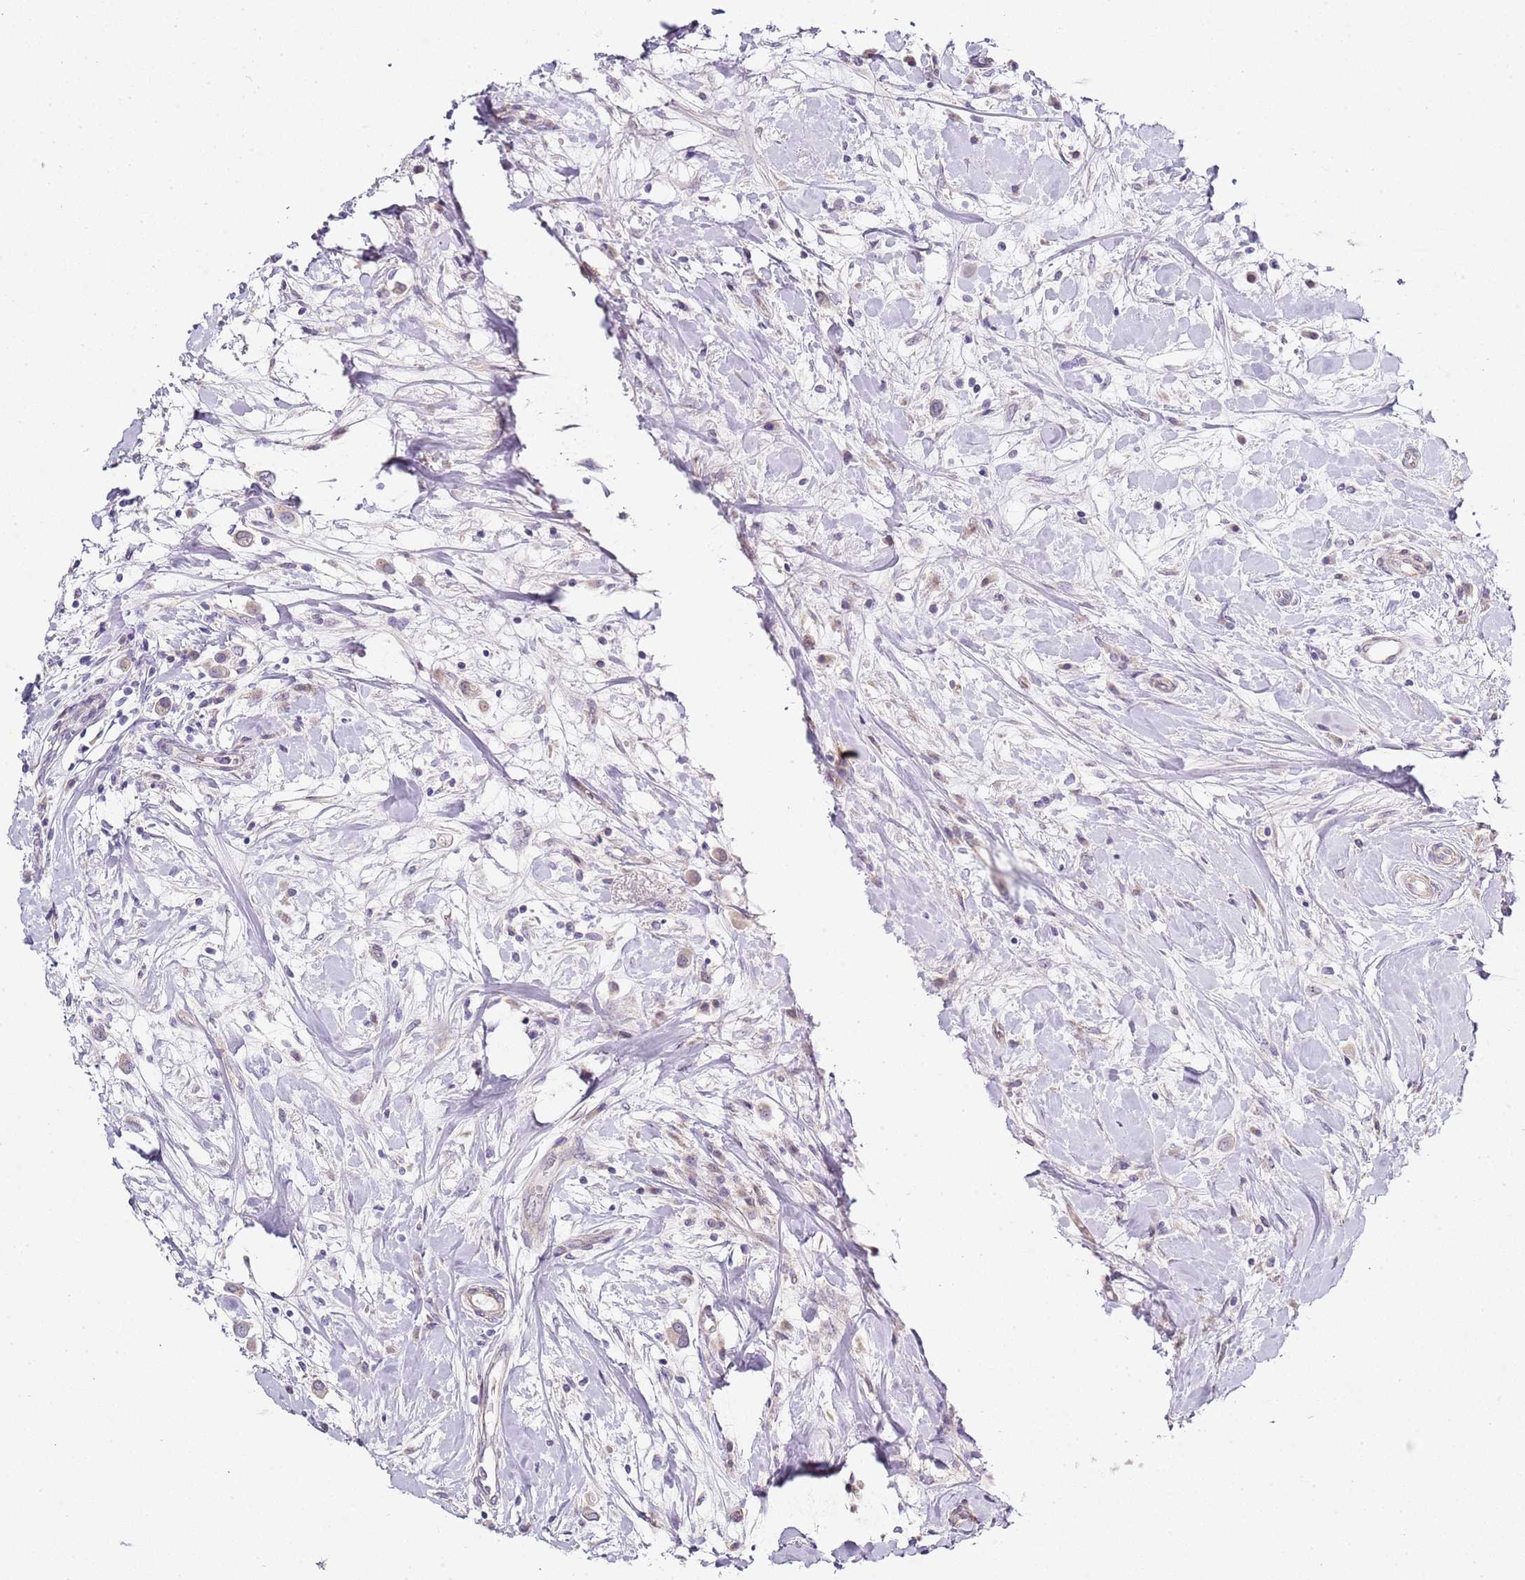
{"staining": {"intensity": "weak", "quantity": "<25%", "location": "cytoplasmic/membranous"}, "tissue": "breast cancer", "cell_type": "Tumor cells", "image_type": "cancer", "snomed": [{"axis": "morphology", "description": "Duct carcinoma"}, {"axis": "topography", "description": "Breast"}], "caption": "Immunohistochemistry histopathology image of neoplastic tissue: breast cancer (intraductal carcinoma) stained with DAB (3,3'-diaminobenzidine) exhibits no significant protein expression in tumor cells. (Brightfield microscopy of DAB (3,3'-diaminobenzidine) immunohistochemistry (IHC) at high magnification).", "gene": "TBC1D9", "patient": {"sex": "female", "age": 61}}